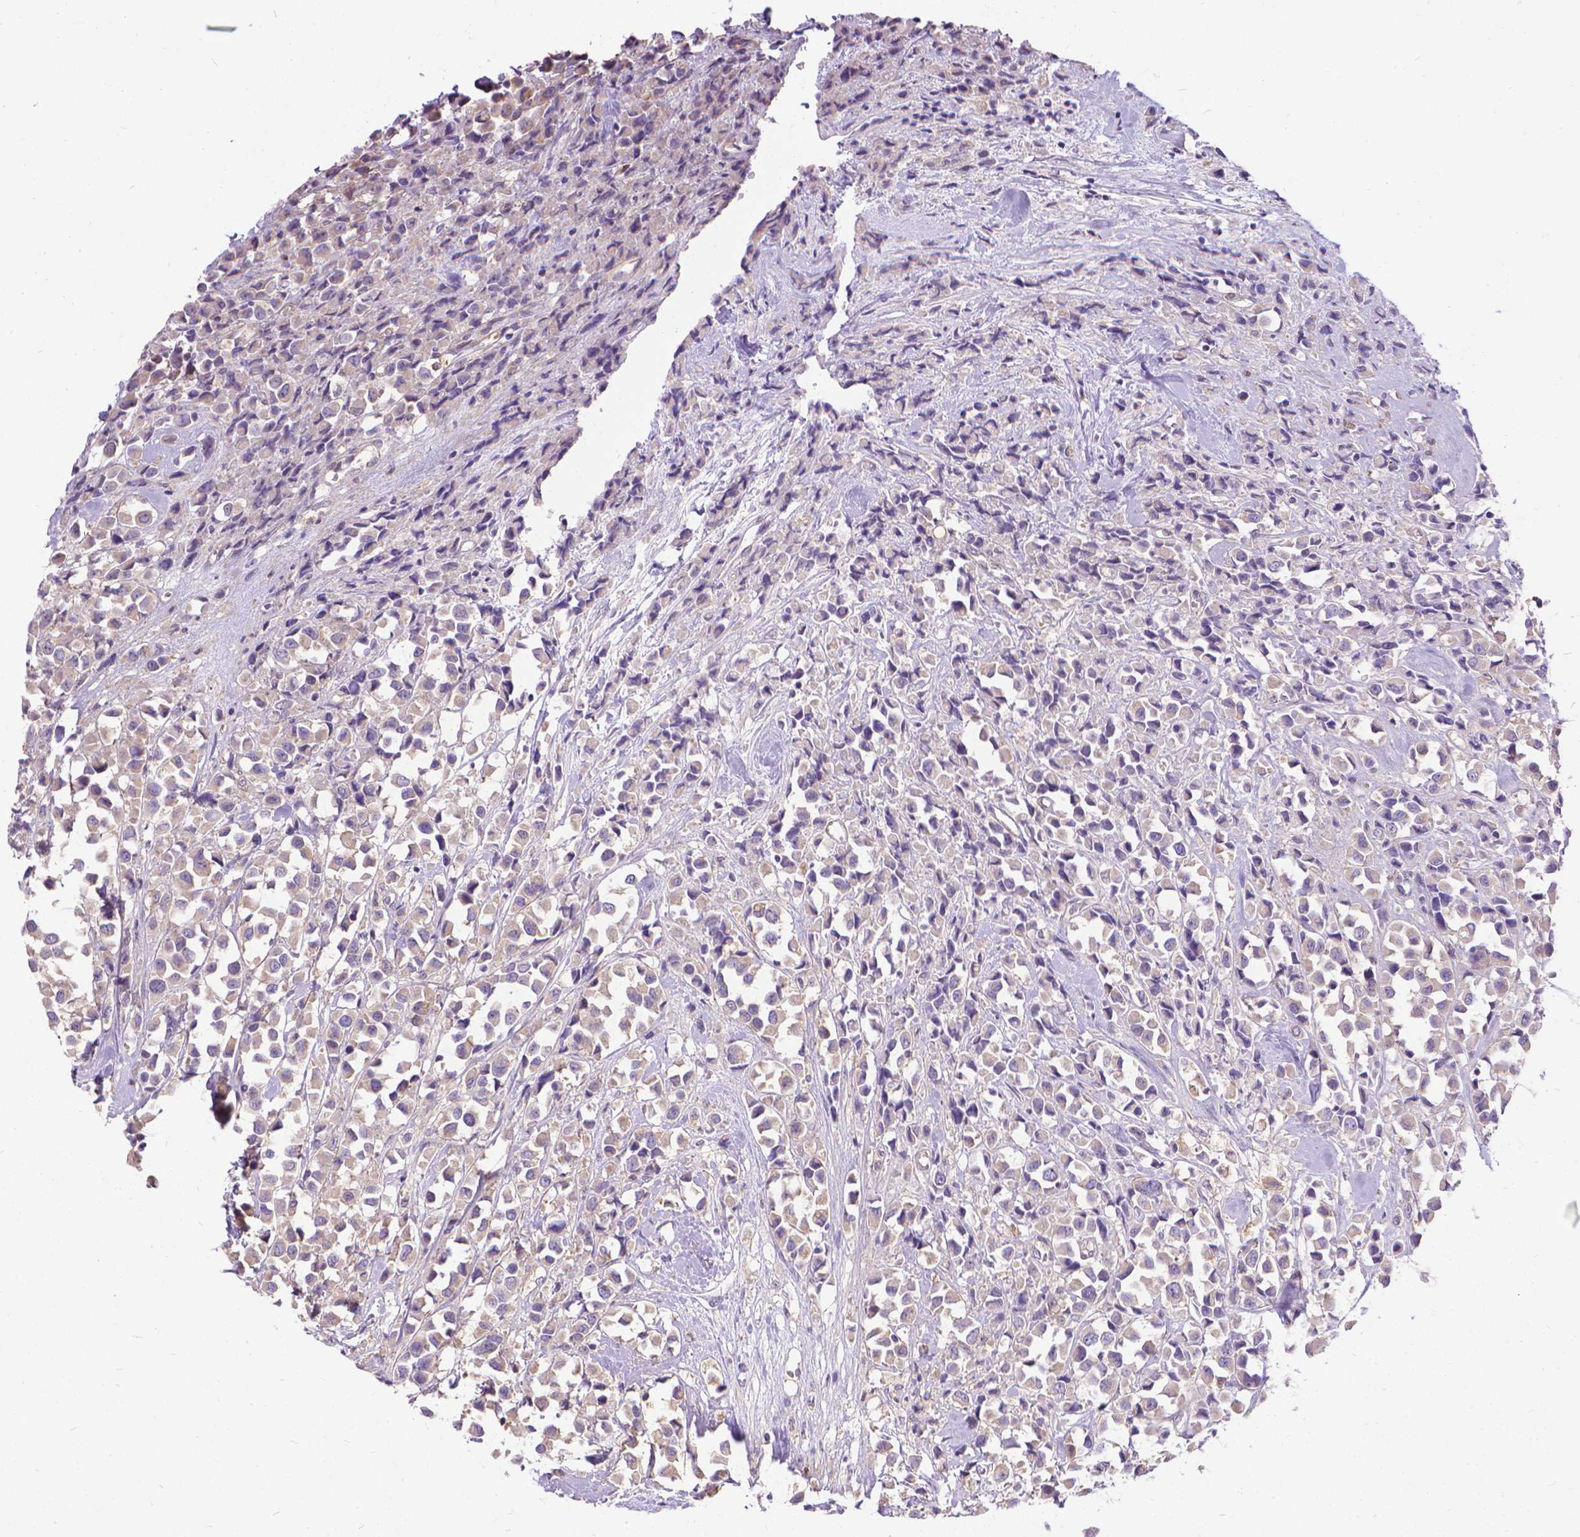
{"staining": {"intensity": "weak", "quantity": "<25%", "location": "cytoplasmic/membranous"}, "tissue": "breast cancer", "cell_type": "Tumor cells", "image_type": "cancer", "snomed": [{"axis": "morphology", "description": "Duct carcinoma"}, {"axis": "topography", "description": "Breast"}], "caption": "Human breast cancer (intraductal carcinoma) stained for a protein using IHC demonstrates no positivity in tumor cells.", "gene": "CFAP299", "patient": {"sex": "female", "age": 61}}